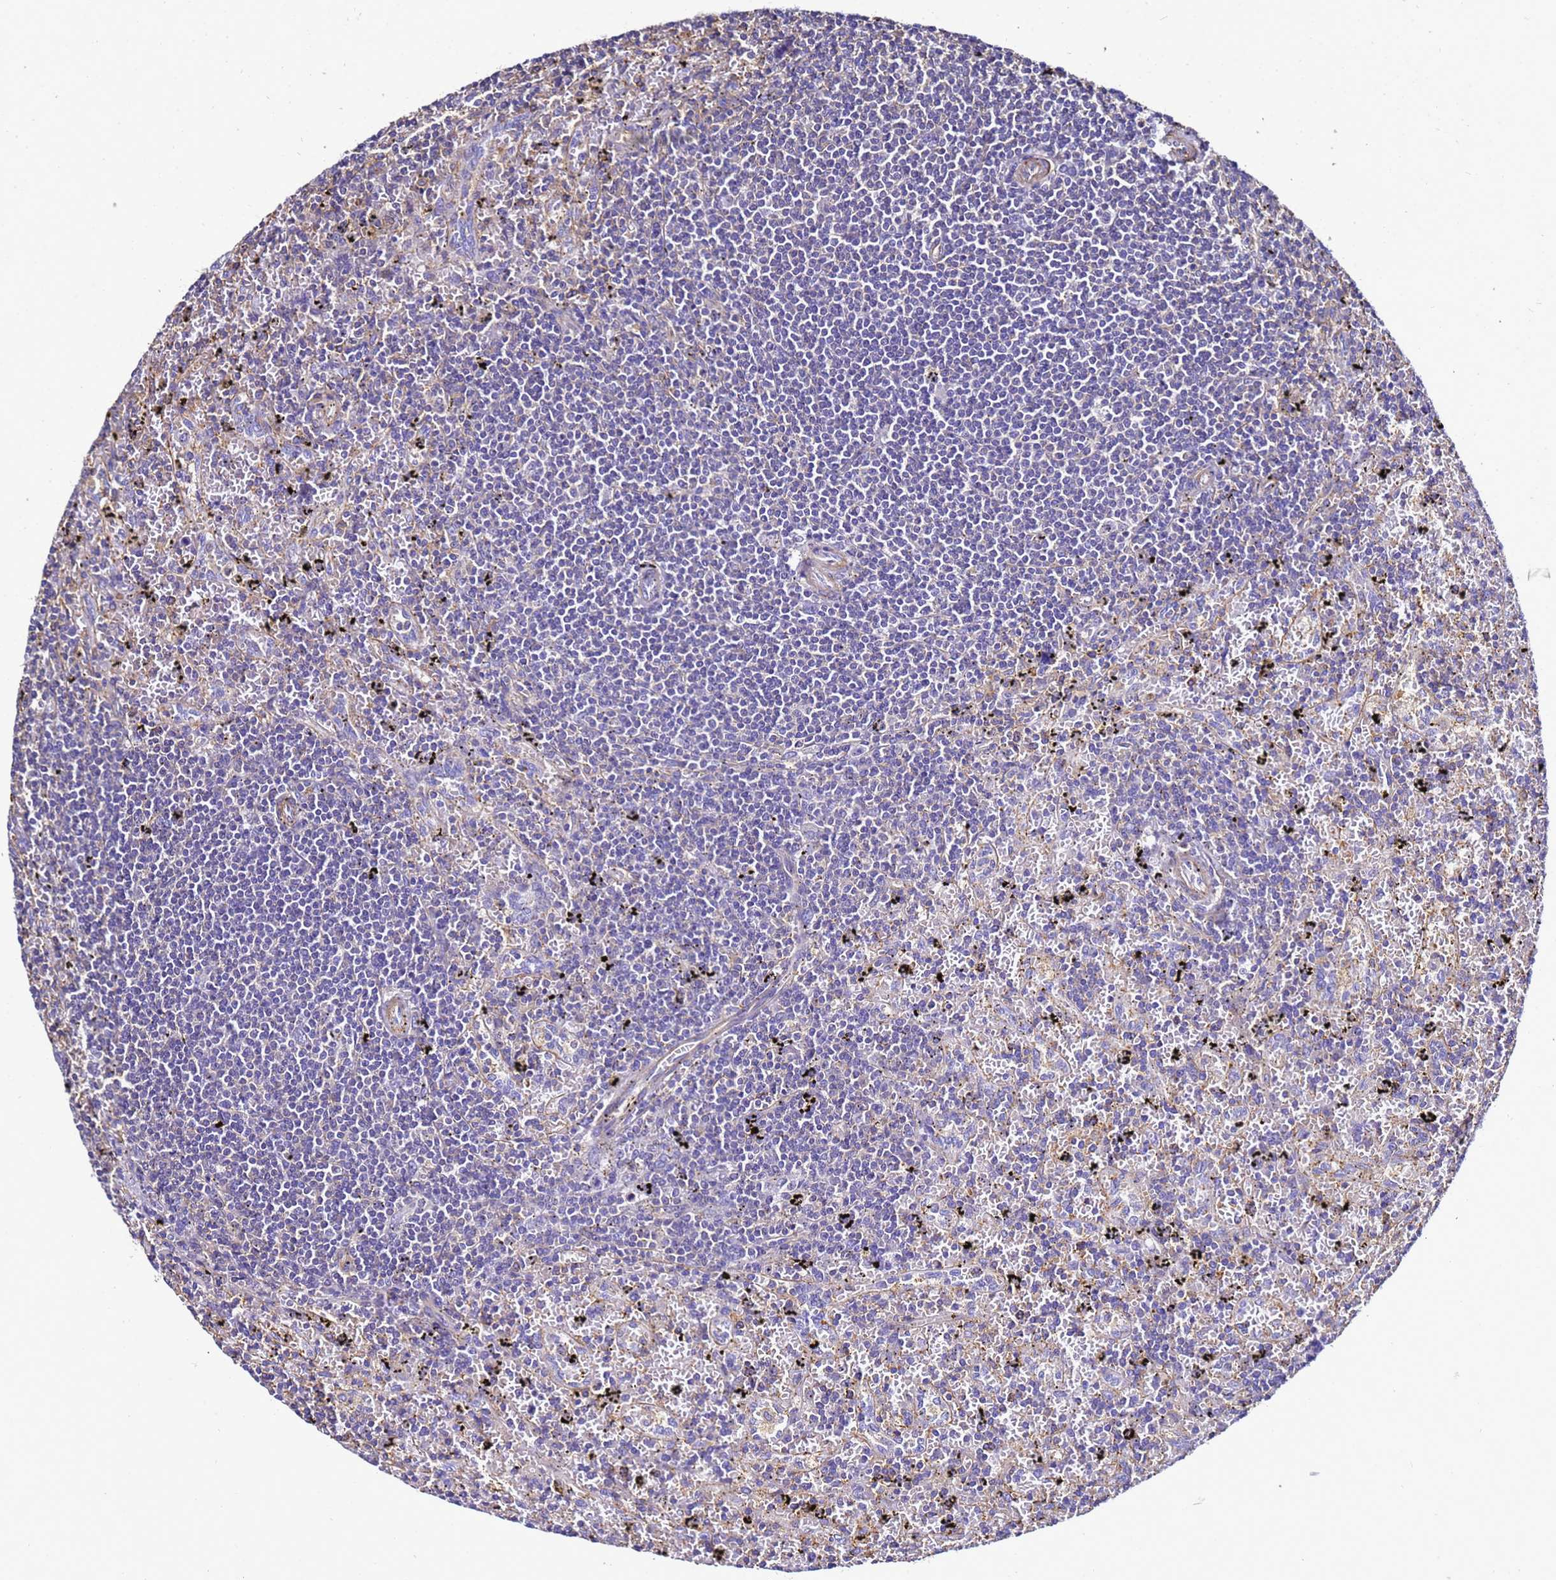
{"staining": {"intensity": "negative", "quantity": "none", "location": "none"}, "tissue": "lymphoma", "cell_type": "Tumor cells", "image_type": "cancer", "snomed": [{"axis": "morphology", "description": "Malignant lymphoma, non-Hodgkin's type, Low grade"}, {"axis": "topography", "description": "Spleen"}], "caption": "Immunohistochemistry of human lymphoma reveals no positivity in tumor cells.", "gene": "MYL12A", "patient": {"sex": "male", "age": 76}}